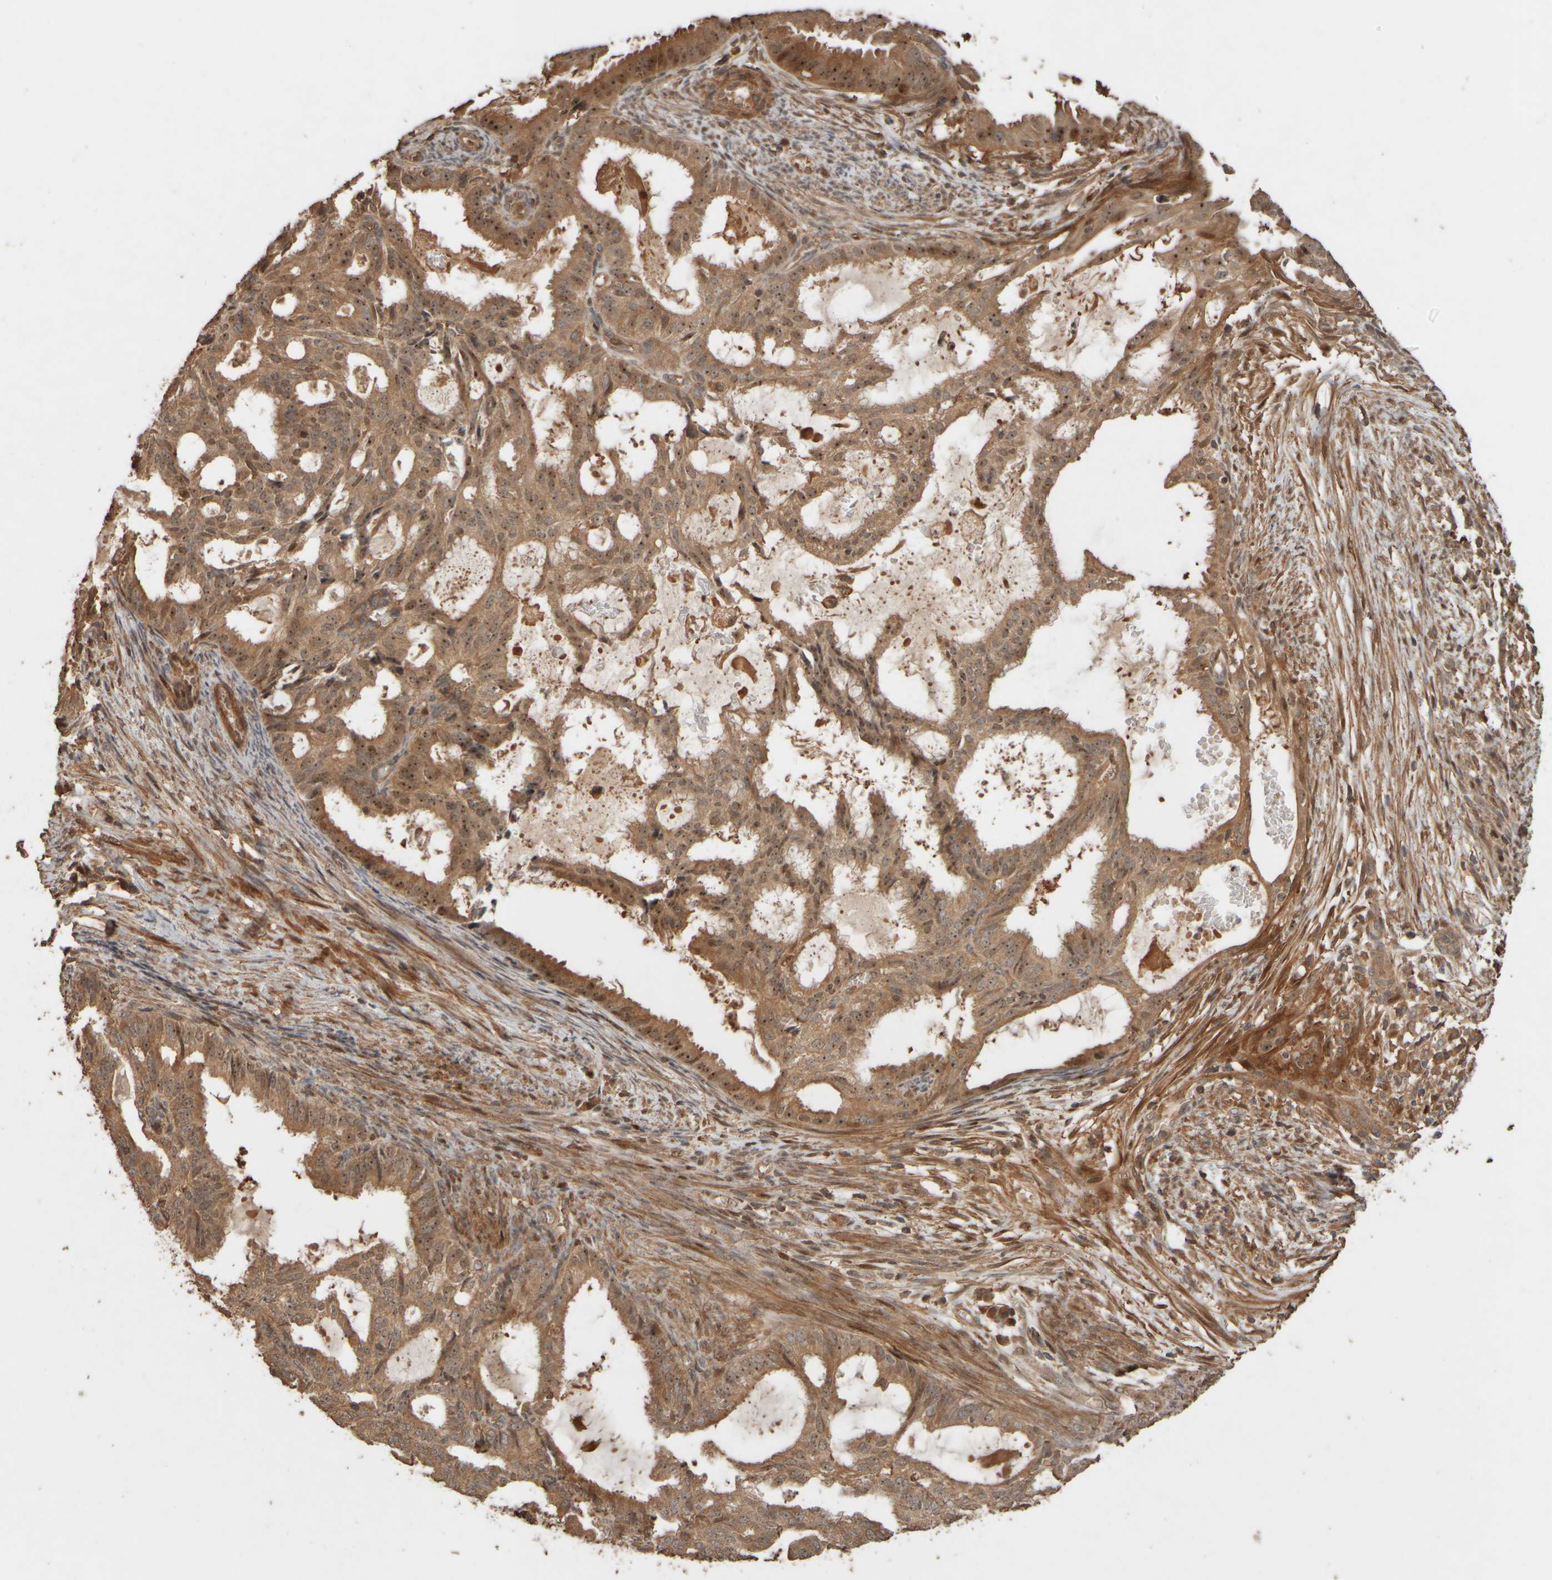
{"staining": {"intensity": "moderate", "quantity": ">75%", "location": "cytoplasmic/membranous,nuclear"}, "tissue": "endometrial cancer", "cell_type": "Tumor cells", "image_type": "cancer", "snomed": [{"axis": "morphology", "description": "Adenocarcinoma, NOS"}, {"axis": "topography", "description": "Endometrium"}], "caption": "Protein staining of endometrial adenocarcinoma tissue exhibits moderate cytoplasmic/membranous and nuclear expression in about >75% of tumor cells.", "gene": "SPHK1", "patient": {"sex": "female", "age": 58}}